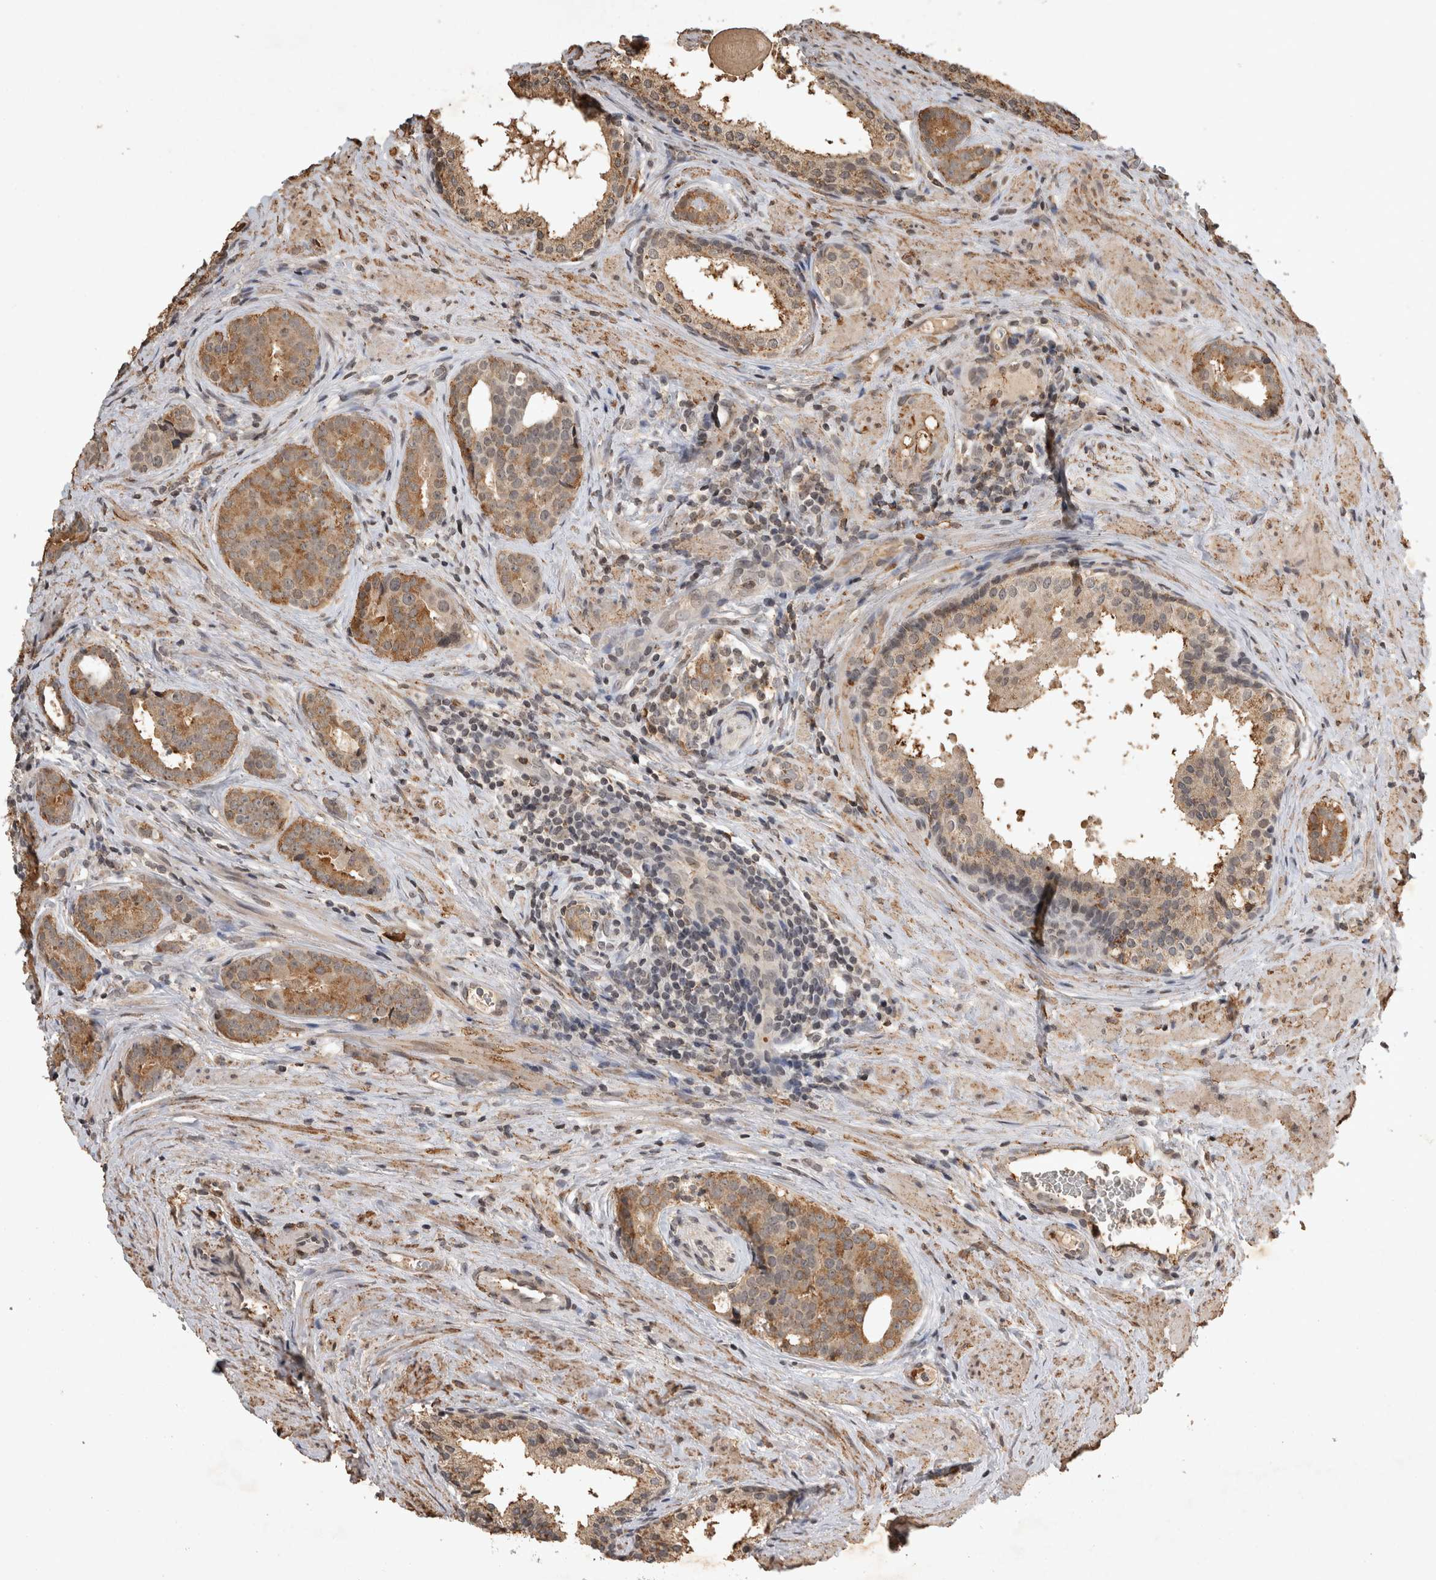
{"staining": {"intensity": "moderate", "quantity": "25%-75%", "location": "cytoplasmic/membranous"}, "tissue": "prostate cancer", "cell_type": "Tumor cells", "image_type": "cancer", "snomed": [{"axis": "morphology", "description": "Adenocarcinoma, High grade"}, {"axis": "topography", "description": "Prostate"}], "caption": "Prostate cancer tissue displays moderate cytoplasmic/membranous staining in approximately 25%-75% of tumor cells", "gene": "HRK", "patient": {"sex": "male", "age": 56}}